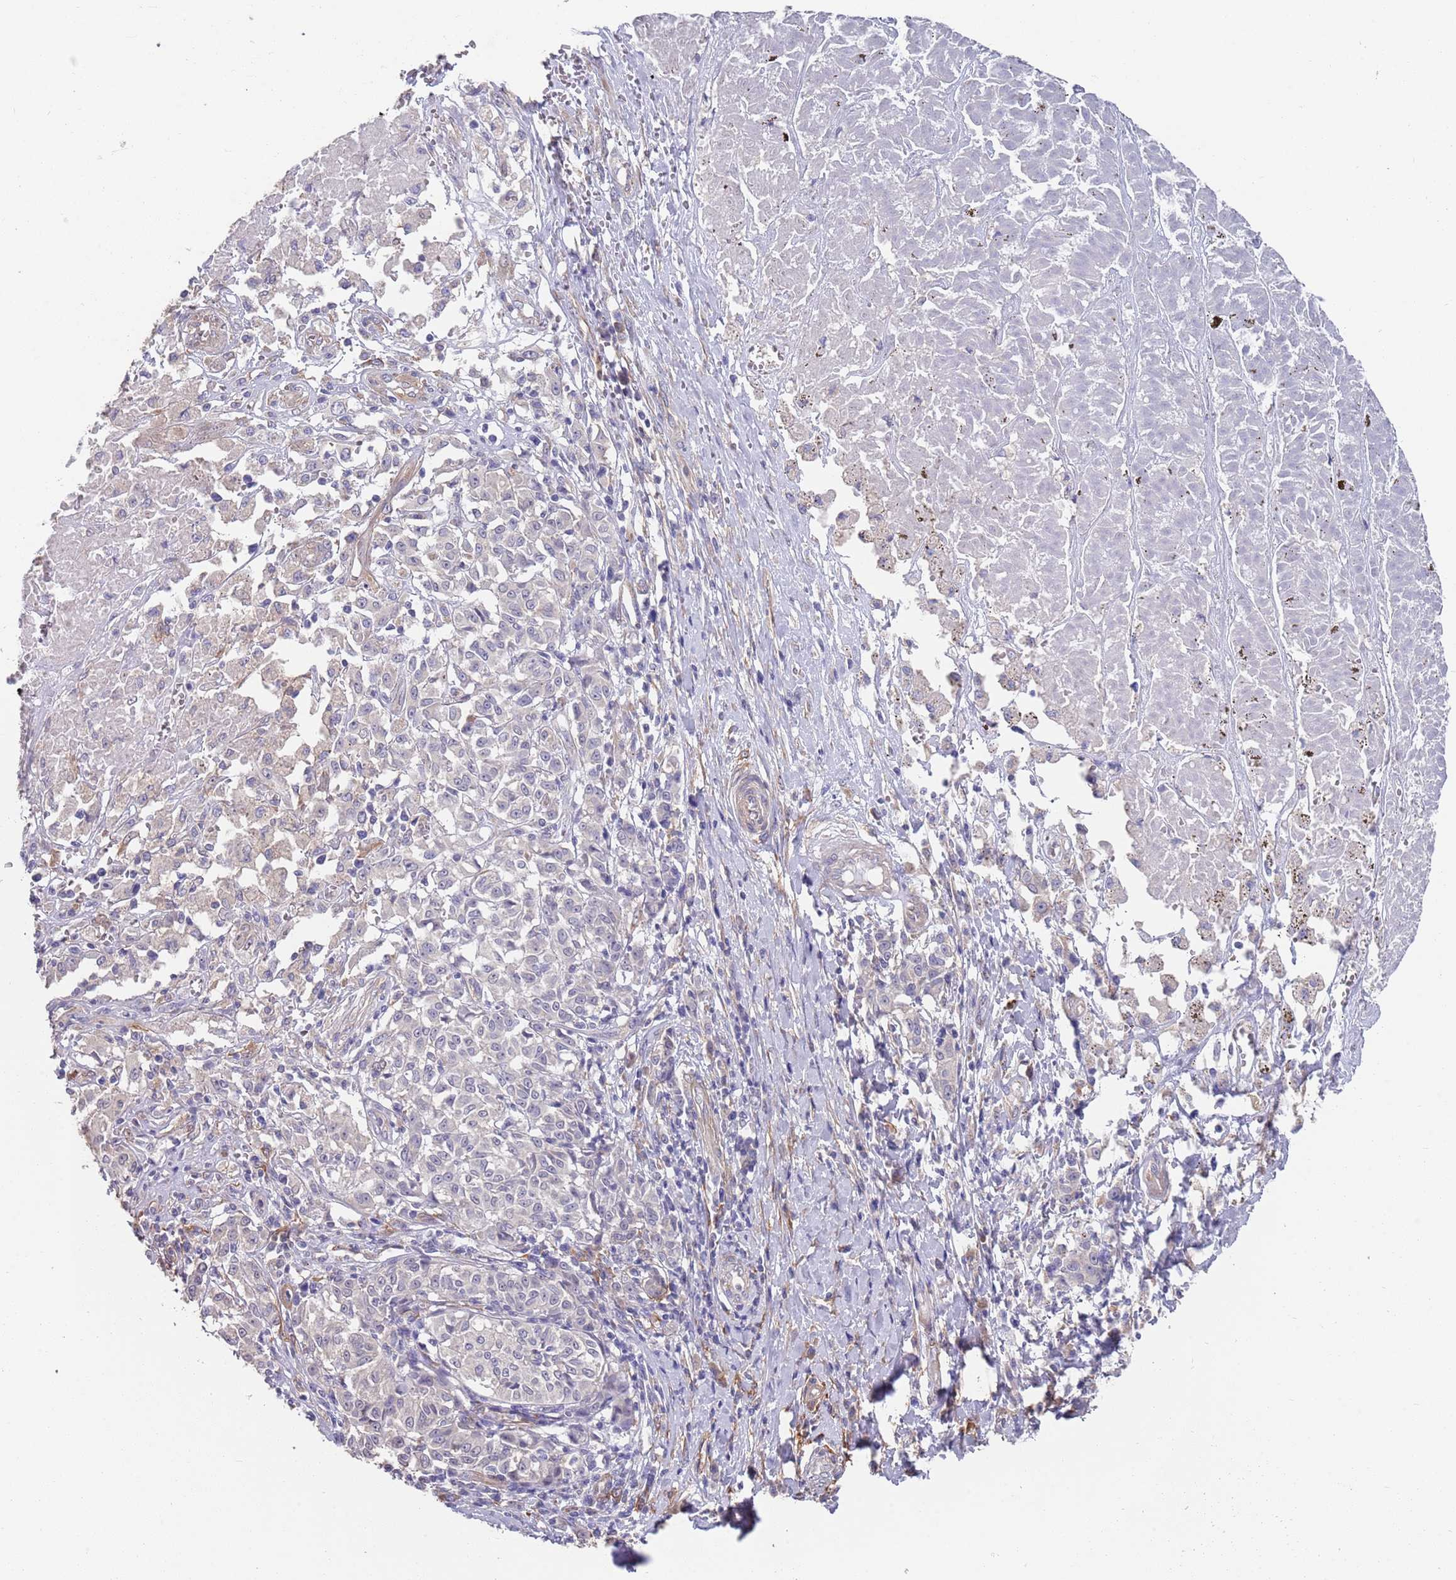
{"staining": {"intensity": "negative", "quantity": "none", "location": "none"}, "tissue": "melanoma", "cell_type": "Tumor cells", "image_type": "cancer", "snomed": [{"axis": "morphology", "description": "Malignant melanoma, NOS"}, {"axis": "topography", "description": "Skin"}], "caption": "Tumor cells are negative for brown protein staining in malignant melanoma. (DAB (3,3'-diaminobenzidine) immunohistochemistry (IHC), high magnification).", "gene": "ANK2", "patient": {"sex": "female", "age": 72}}